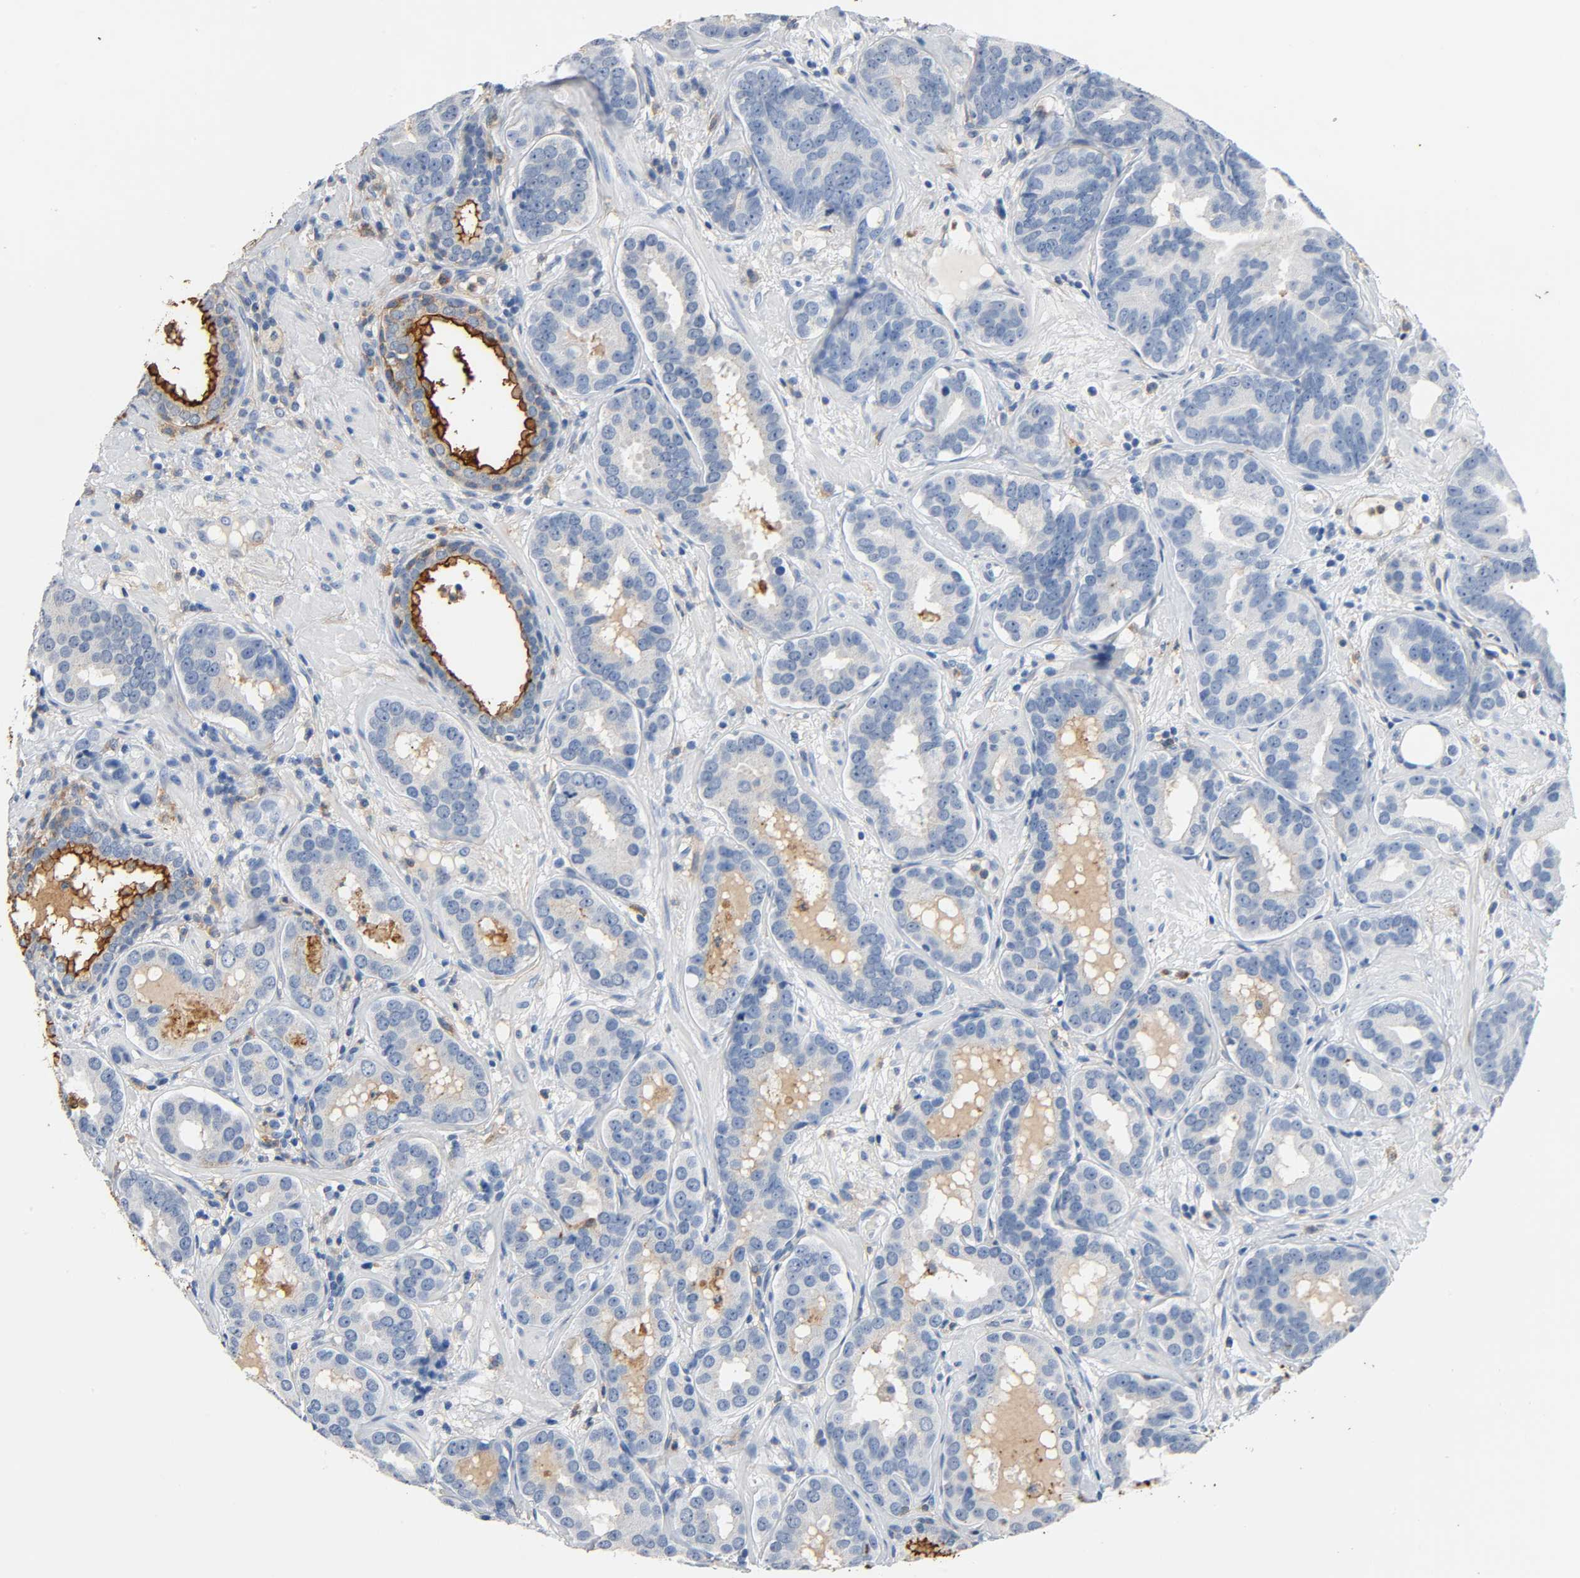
{"staining": {"intensity": "moderate", "quantity": "<25%", "location": "cytoplasmic/membranous"}, "tissue": "prostate cancer", "cell_type": "Tumor cells", "image_type": "cancer", "snomed": [{"axis": "morphology", "description": "Adenocarcinoma, Low grade"}, {"axis": "topography", "description": "Prostate"}], "caption": "A low amount of moderate cytoplasmic/membranous staining is appreciated in approximately <25% of tumor cells in prostate cancer tissue. (DAB (3,3'-diaminobenzidine) IHC with brightfield microscopy, high magnification).", "gene": "ANPEP", "patient": {"sex": "male", "age": 59}}